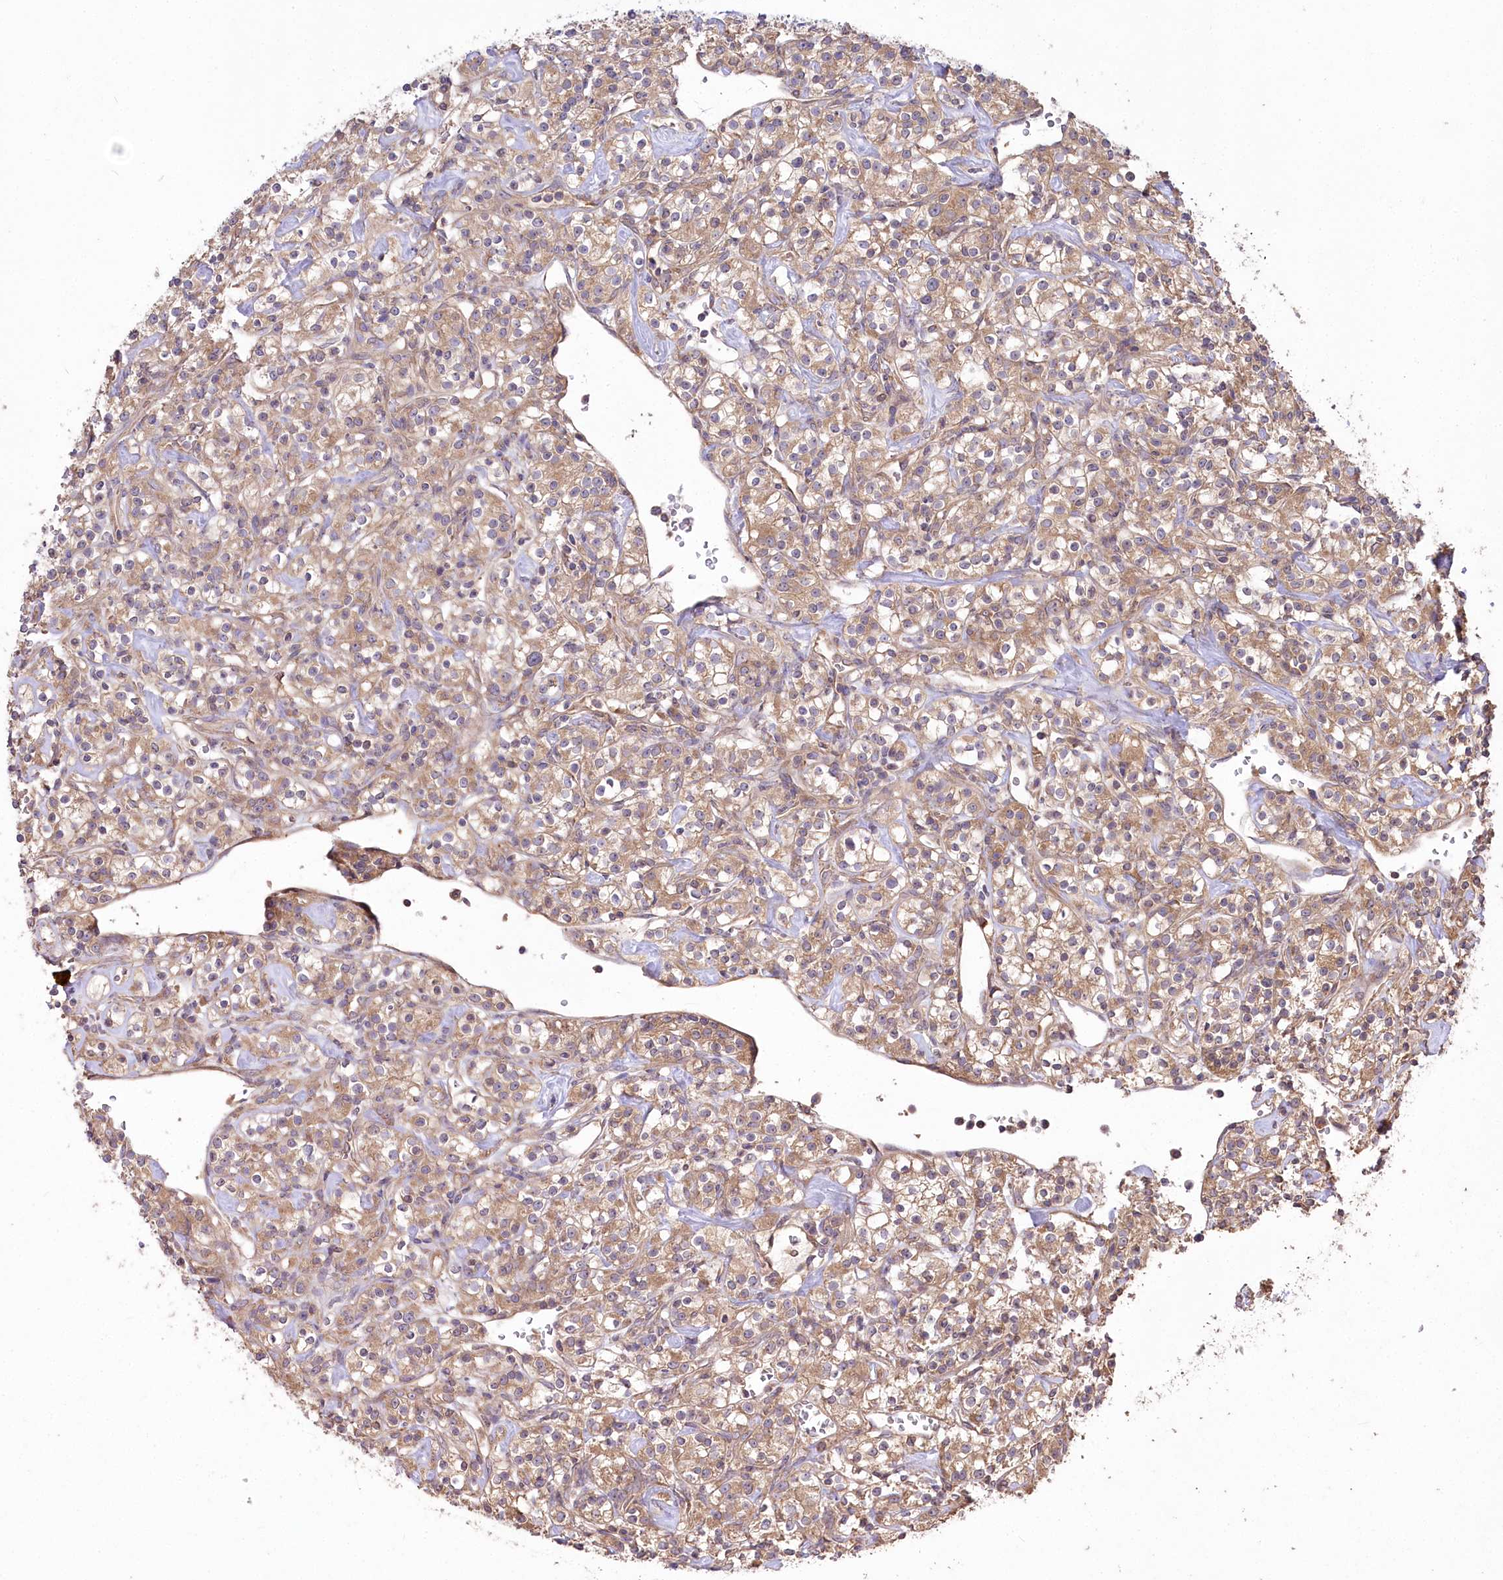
{"staining": {"intensity": "moderate", "quantity": ">75%", "location": "cytoplasmic/membranous"}, "tissue": "renal cancer", "cell_type": "Tumor cells", "image_type": "cancer", "snomed": [{"axis": "morphology", "description": "Adenocarcinoma, NOS"}, {"axis": "topography", "description": "Kidney"}], "caption": "Protein expression analysis of human adenocarcinoma (renal) reveals moderate cytoplasmic/membranous expression in approximately >75% of tumor cells.", "gene": "PRSS53", "patient": {"sex": "male", "age": 77}}